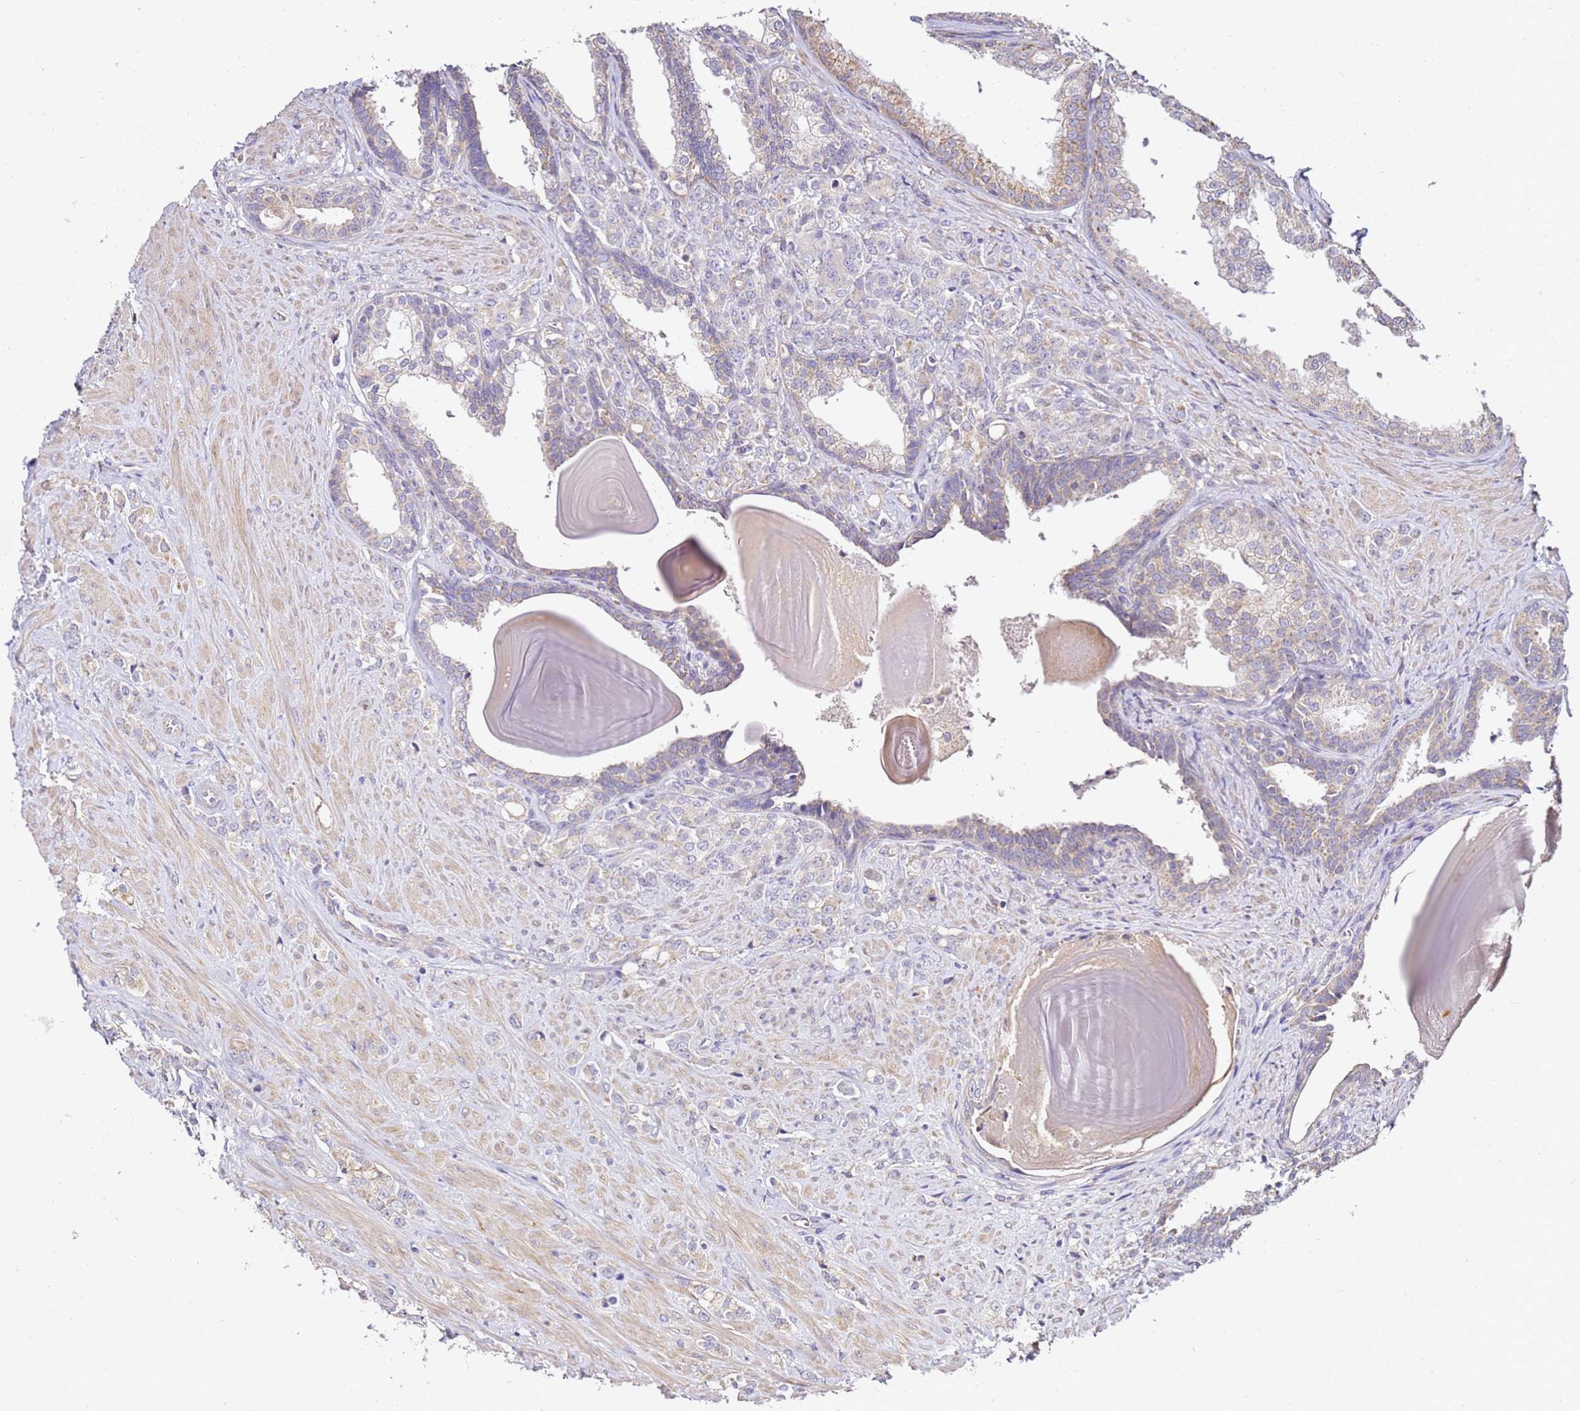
{"staining": {"intensity": "weak", "quantity": "25%-75%", "location": "cytoplasmic/membranous"}, "tissue": "prostate cancer", "cell_type": "Tumor cells", "image_type": "cancer", "snomed": [{"axis": "morphology", "description": "Adenocarcinoma, High grade"}, {"axis": "topography", "description": "Prostate"}], "caption": "Prostate cancer was stained to show a protein in brown. There is low levels of weak cytoplasmic/membranous positivity in approximately 25%-75% of tumor cells. (DAB (3,3'-diaminobenzidine) IHC with brightfield microscopy, high magnification).", "gene": "OR2B11", "patient": {"sex": "male", "age": 62}}